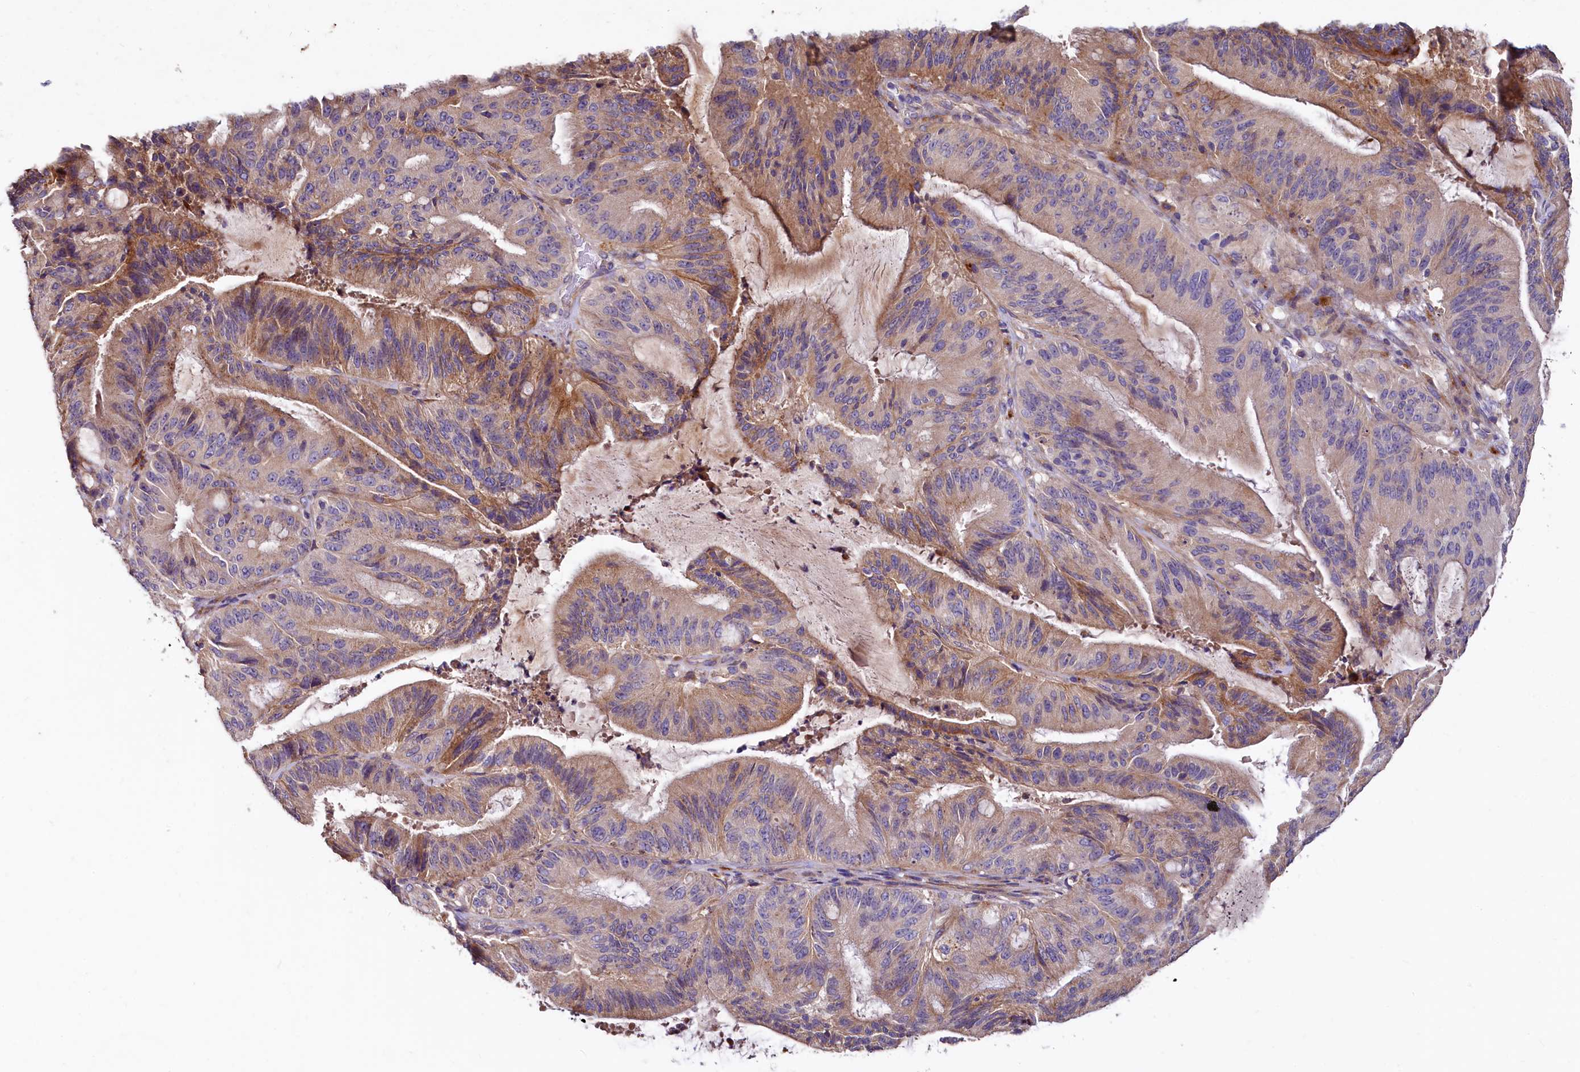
{"staining": {"intensity": "moderate", "quantity": ">75%", "location": "cytoplasmic/membranous"}, "tissue": "liver cancer", "cell_type": "Tumor cells", "image_type": "cancer", "snomed": [{"axis": "morphology", "description": "Normal tissue, NOS"}, {"axis": "morphology", "description": "Cholangiocarcinoma"}, {"axis": "topography", "description": "Liver"}, {"axis": "topography", "description": "Peripheral nerve tissue"}], "caption": "Tumor cells reveal moderate cytoplasmic/membranous positivity in about >75% of cells in liver cancer (cholangiocarcinoma).", "gene": "SPRYD3", "patient": {"sex": "female", "age": 73}}